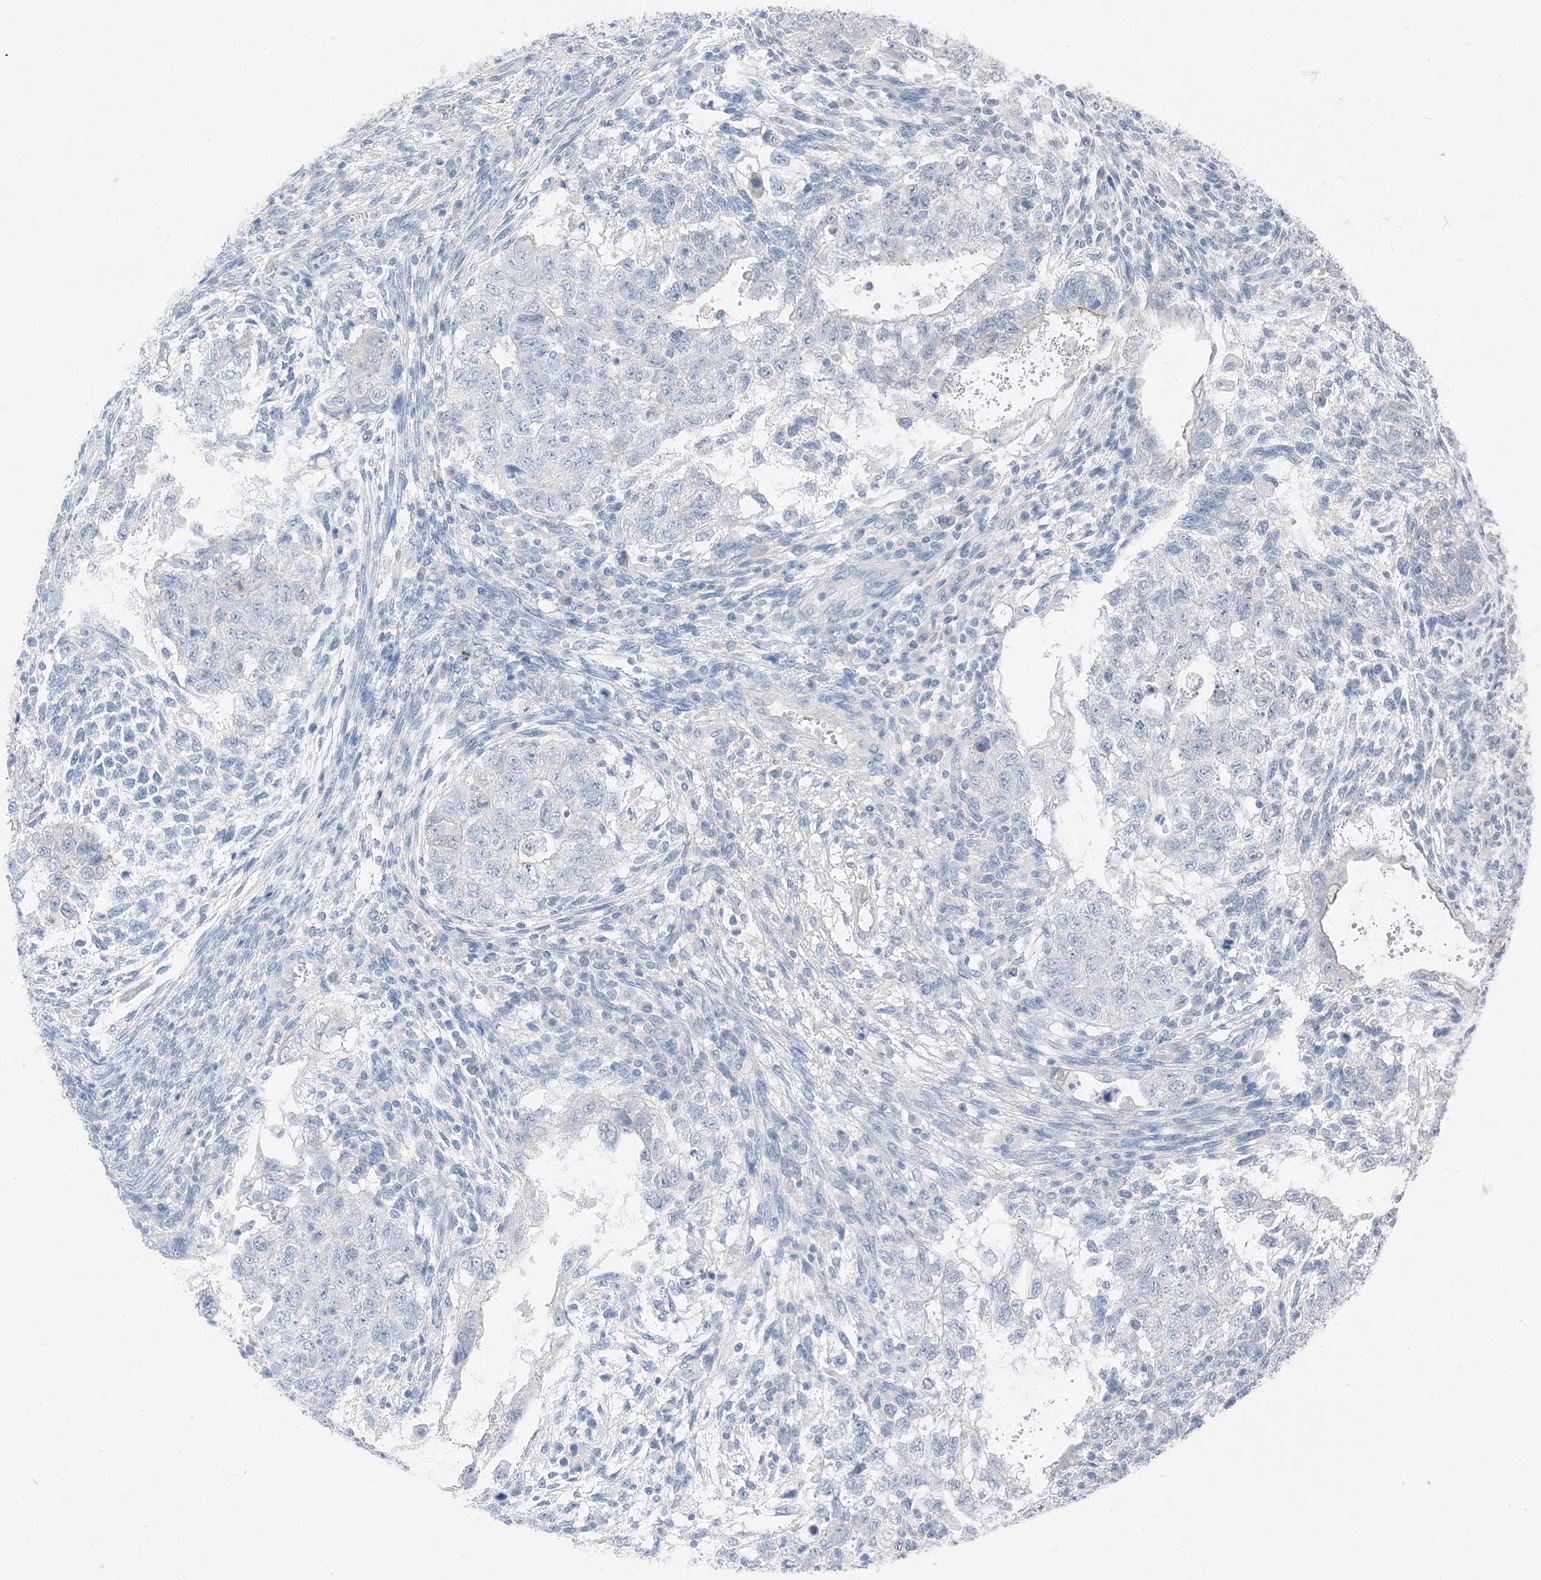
{"staining": {"intensity": "negative", "quantity": "none", "location": "none"}, "tissue": "testis cancer", "cell_type": "Tumor cells", "image_type": "cancer", "snomed": [{"axis": "morphology", "description": "Carcinoma, Embryonal, NOS"}, {"axis": "topography", "description": "Testis"}], "caption": "Tumor cells show no significant expression in testis cancer (embryonal carcinoma). (DAB immunohistochemistry (IHC) with hematoxylin counter stain).", "gene": "NCOA7", "patient": {"sex": "male", "age": 37}}